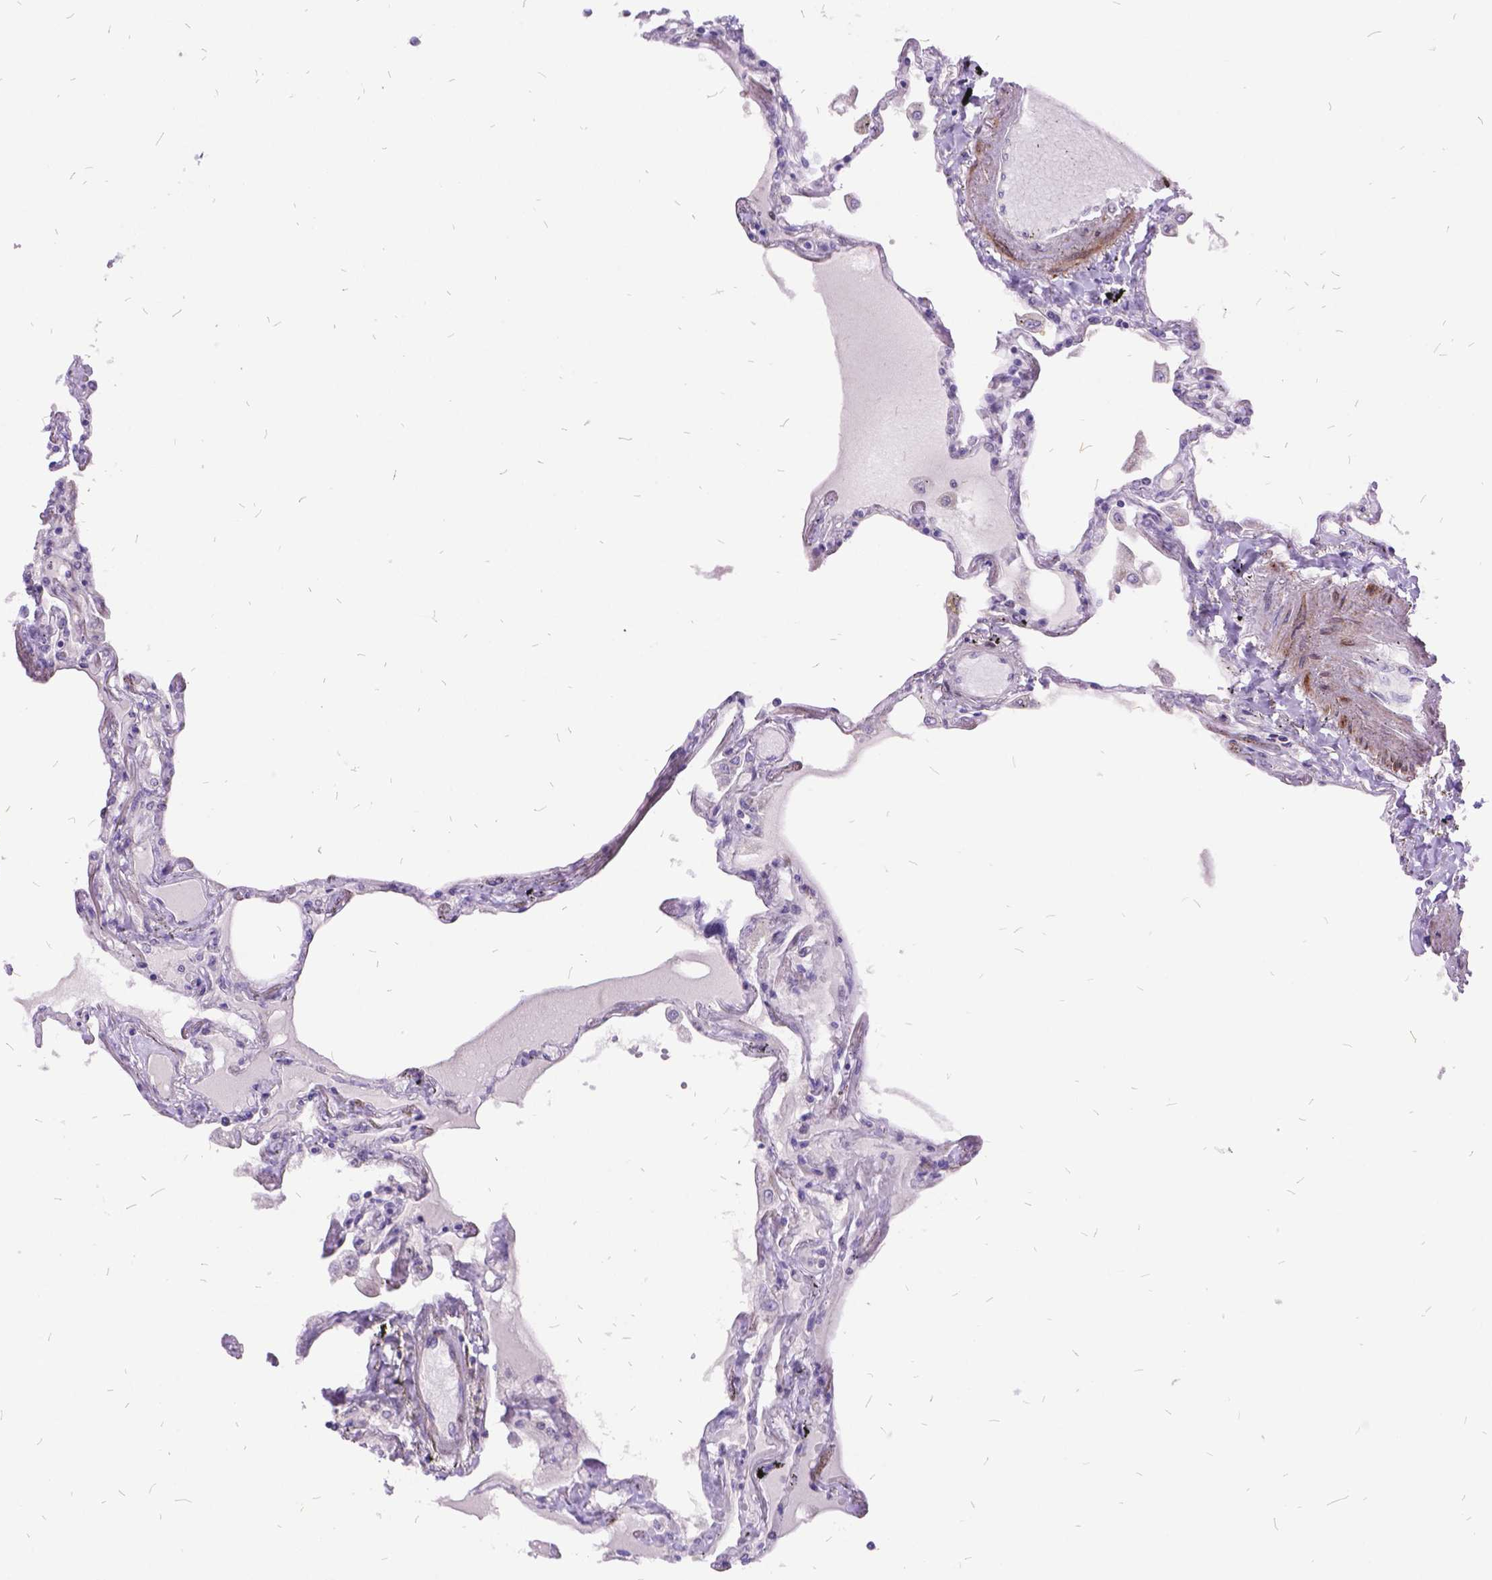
{"staining": {"intensity": "moderate", "quantity": "25%-75%", "location": "cytoplasmic/membranous"}, "tissue": "lung", "cell_type": "Alveolar cells", "image_type": "normal", "snomed": [{"axis": "morphology", "description": "Normal tissue, NOS"}, {"axis": "morphology", "description": "Adenocarcinoma, NOS"}, {"axis": "topography", "description": "Cartilage tissue"}, {"axis": "topography", "description": "Lung"}], "caption": "A histopathology image showing moderate cytoplasmic/membranous staining in approximately 25%-75% of alveolar cells in unremarkable lung, as visualized by brown immunohistochemical staining.", "gene": "GRB7", "patient": {"sex": "female", "age": 67}}